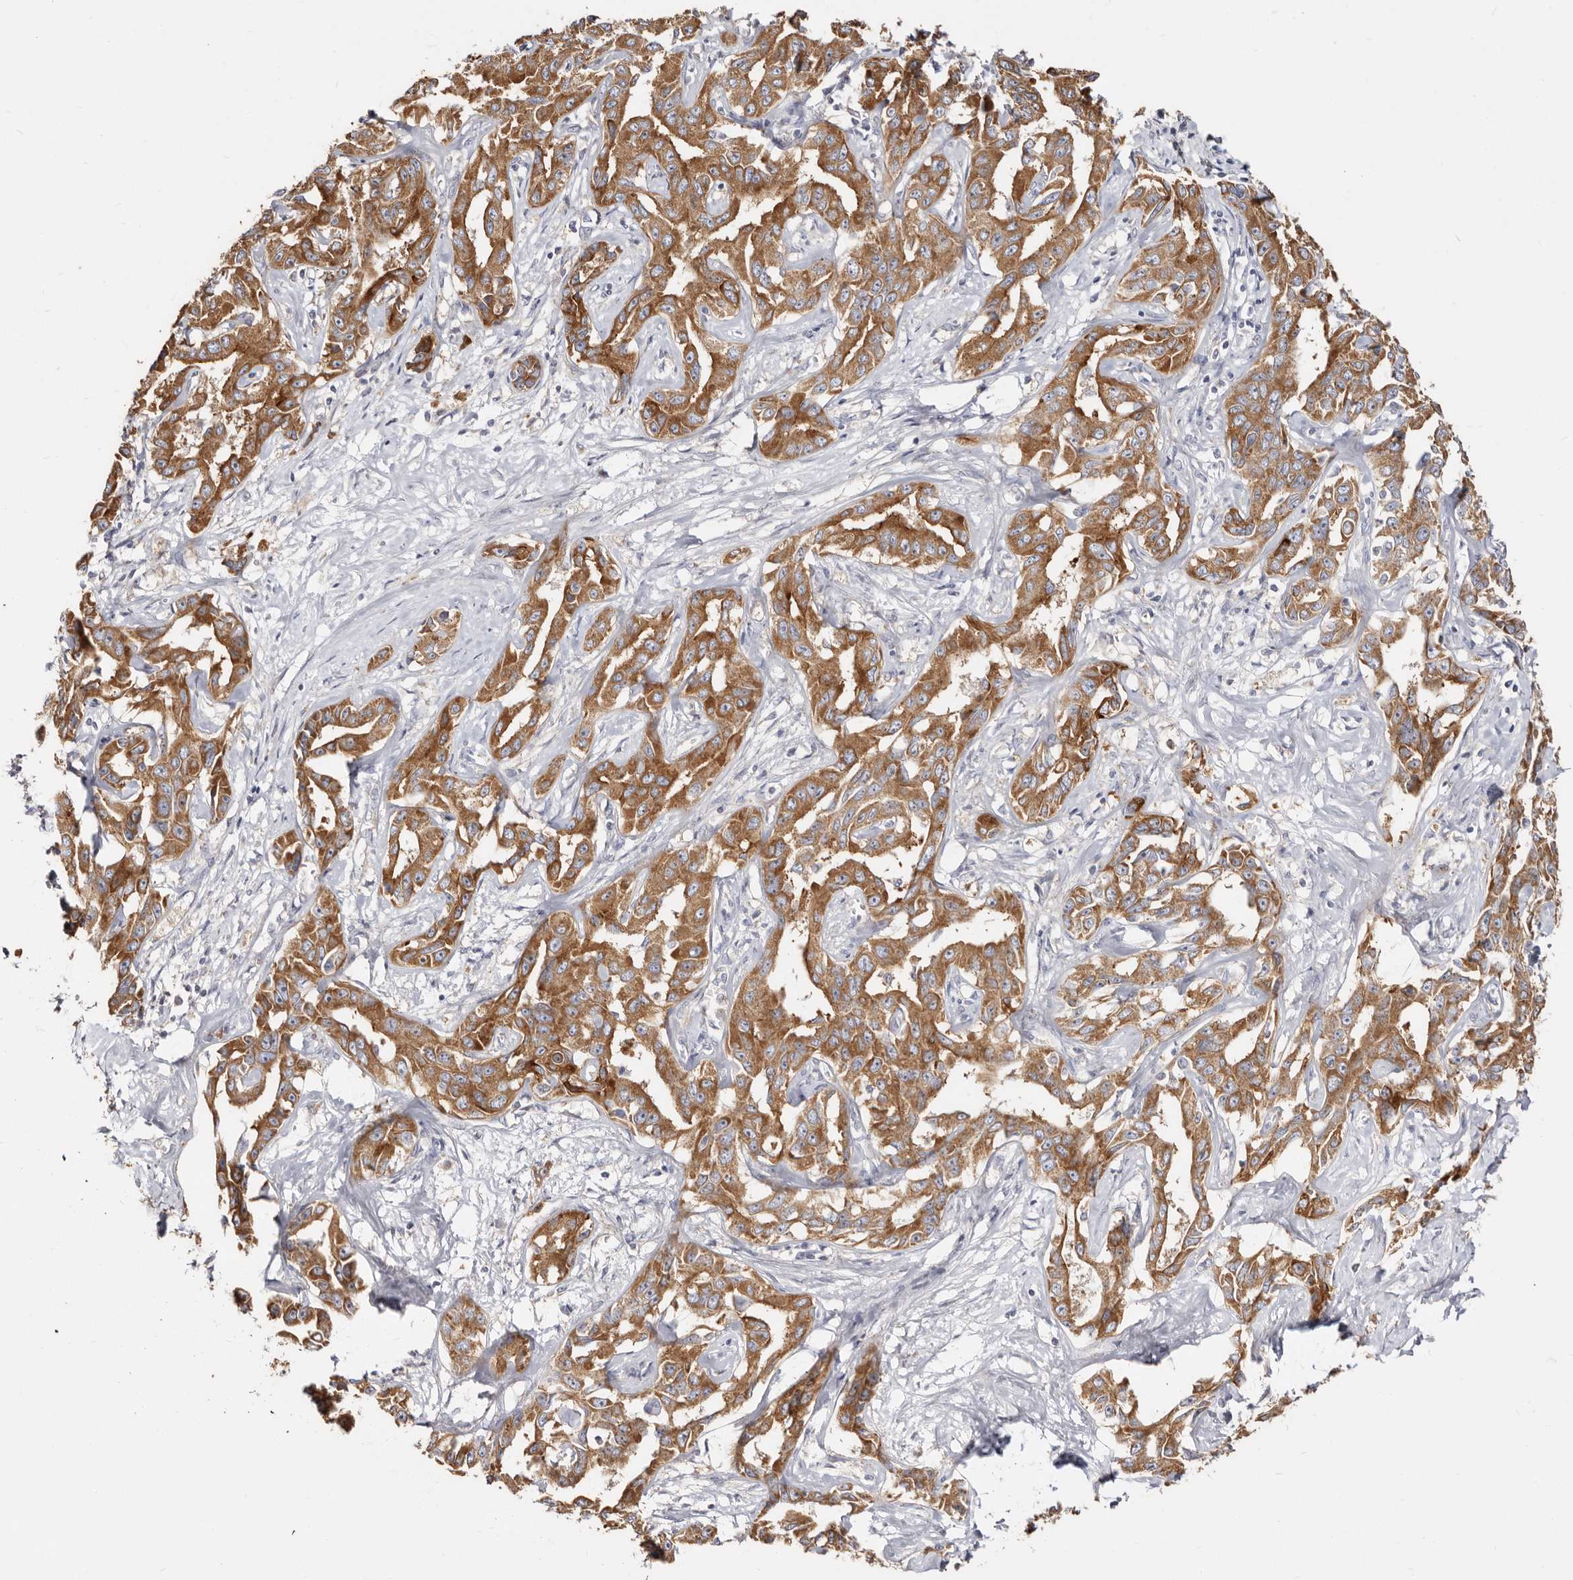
{"staining": {"intensity": "moderate", "quantity": ">75%", "location": "cytoplasmic/membranous"}, "tissue": "liver cancer", "cell_type": "Tumor cells", "image_type": "cancer", "snomed": [{"axis": "morphology", "description": "Cholangiocarcinoma"}, {"axis": "topography", "description": "Liver"}], "caption": "Liver cholangiocarcinoma stained for a protein (brown) exhibits moderate cytoplasmic/membranous positive positivity in approximately >75% of tumor cells.", "gene": "BAIAP2L1", "patient": {"sex": "male", "age": 59}}